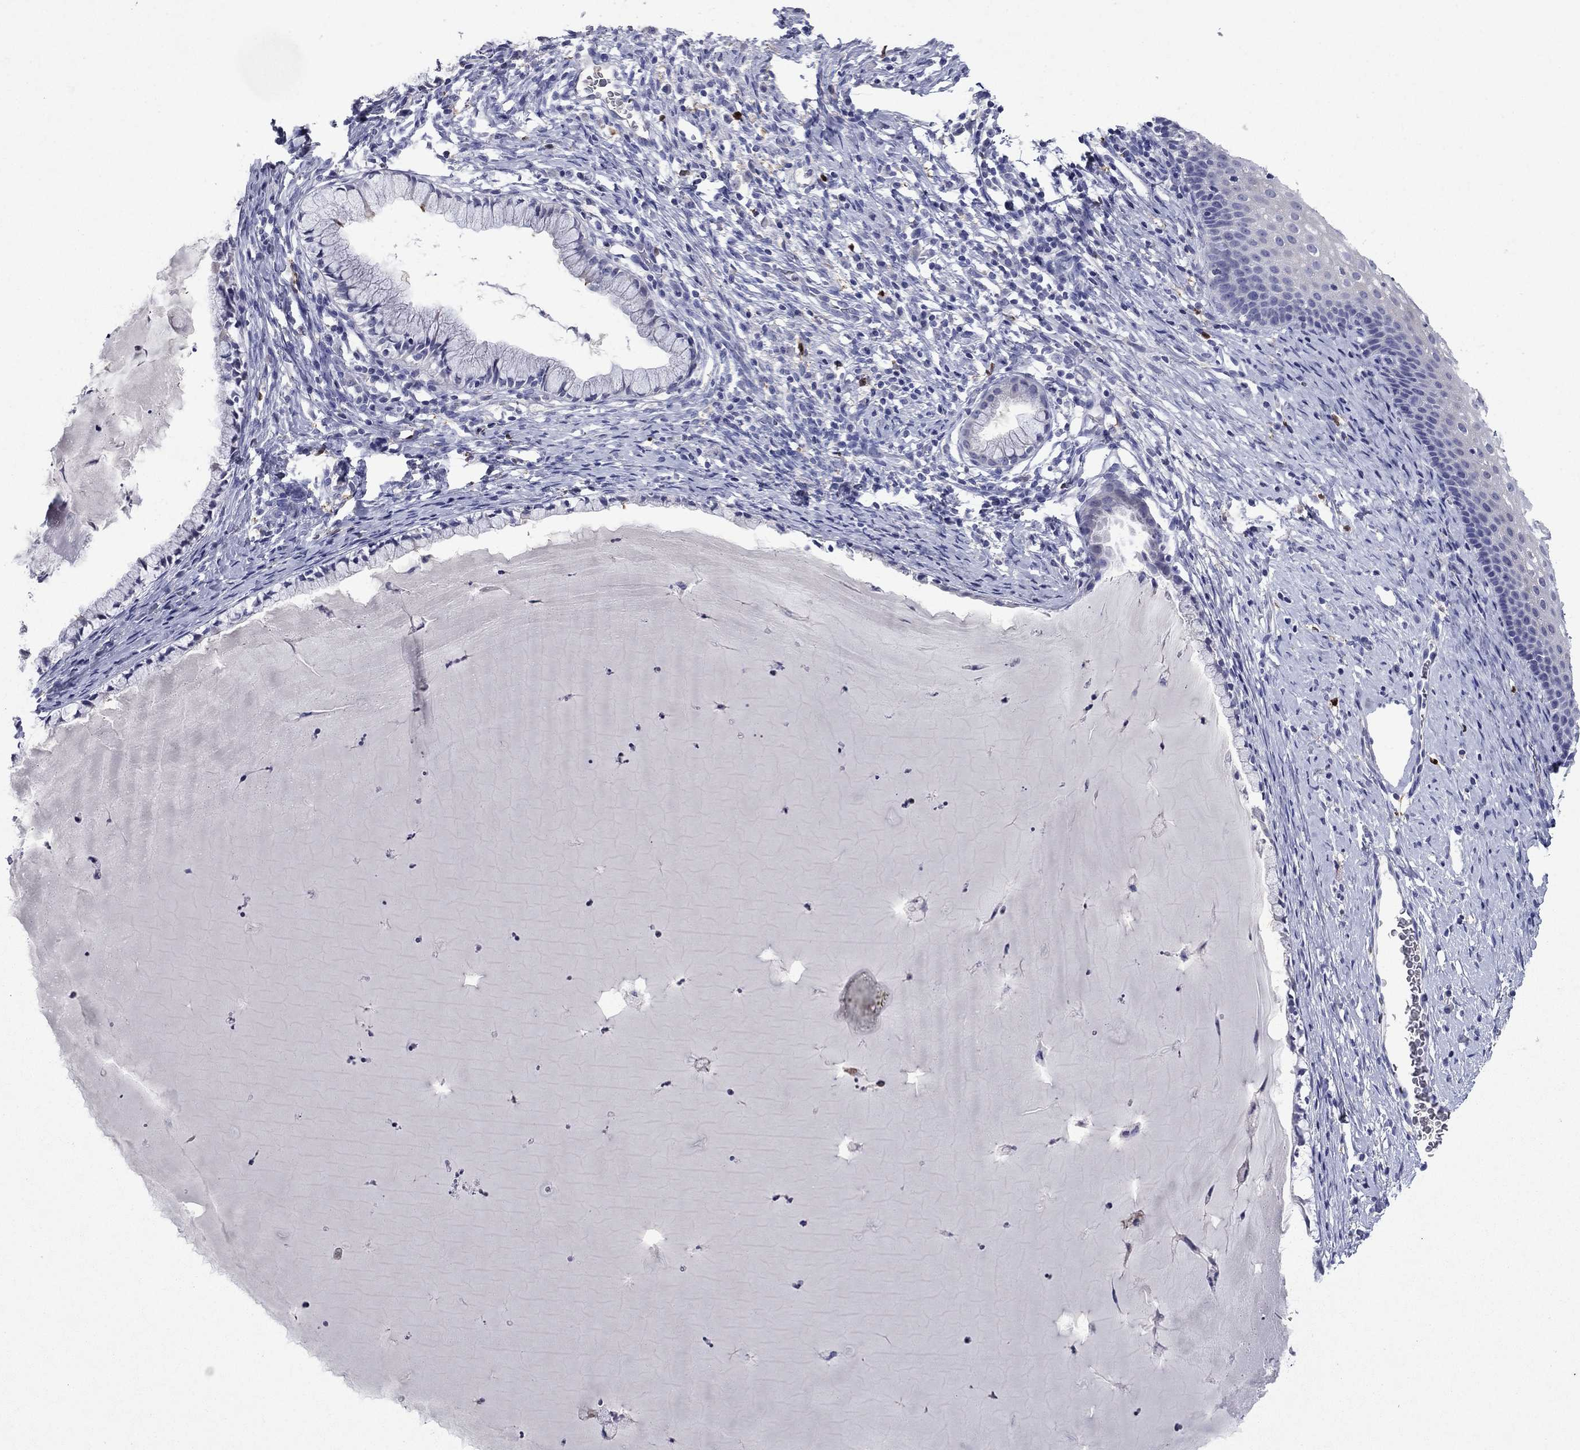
{"staining": {"intensity": "negative", "quantity": "none", "location": "none"}, "tissue": "cervix", "cell_type": "Glandular cells", "image_type": "normal", "snomed": [{"axis": "morphology", "description": "Normal tissue, NOS"}, {"axis": "topography", "description": "Cervix"}], "caption": "The immunohistochemistry photomicrograph has no significant expression in glandular cells of cervix.", "gene": "CFAP119", "patient": {"sex": "female", "age": 39}}